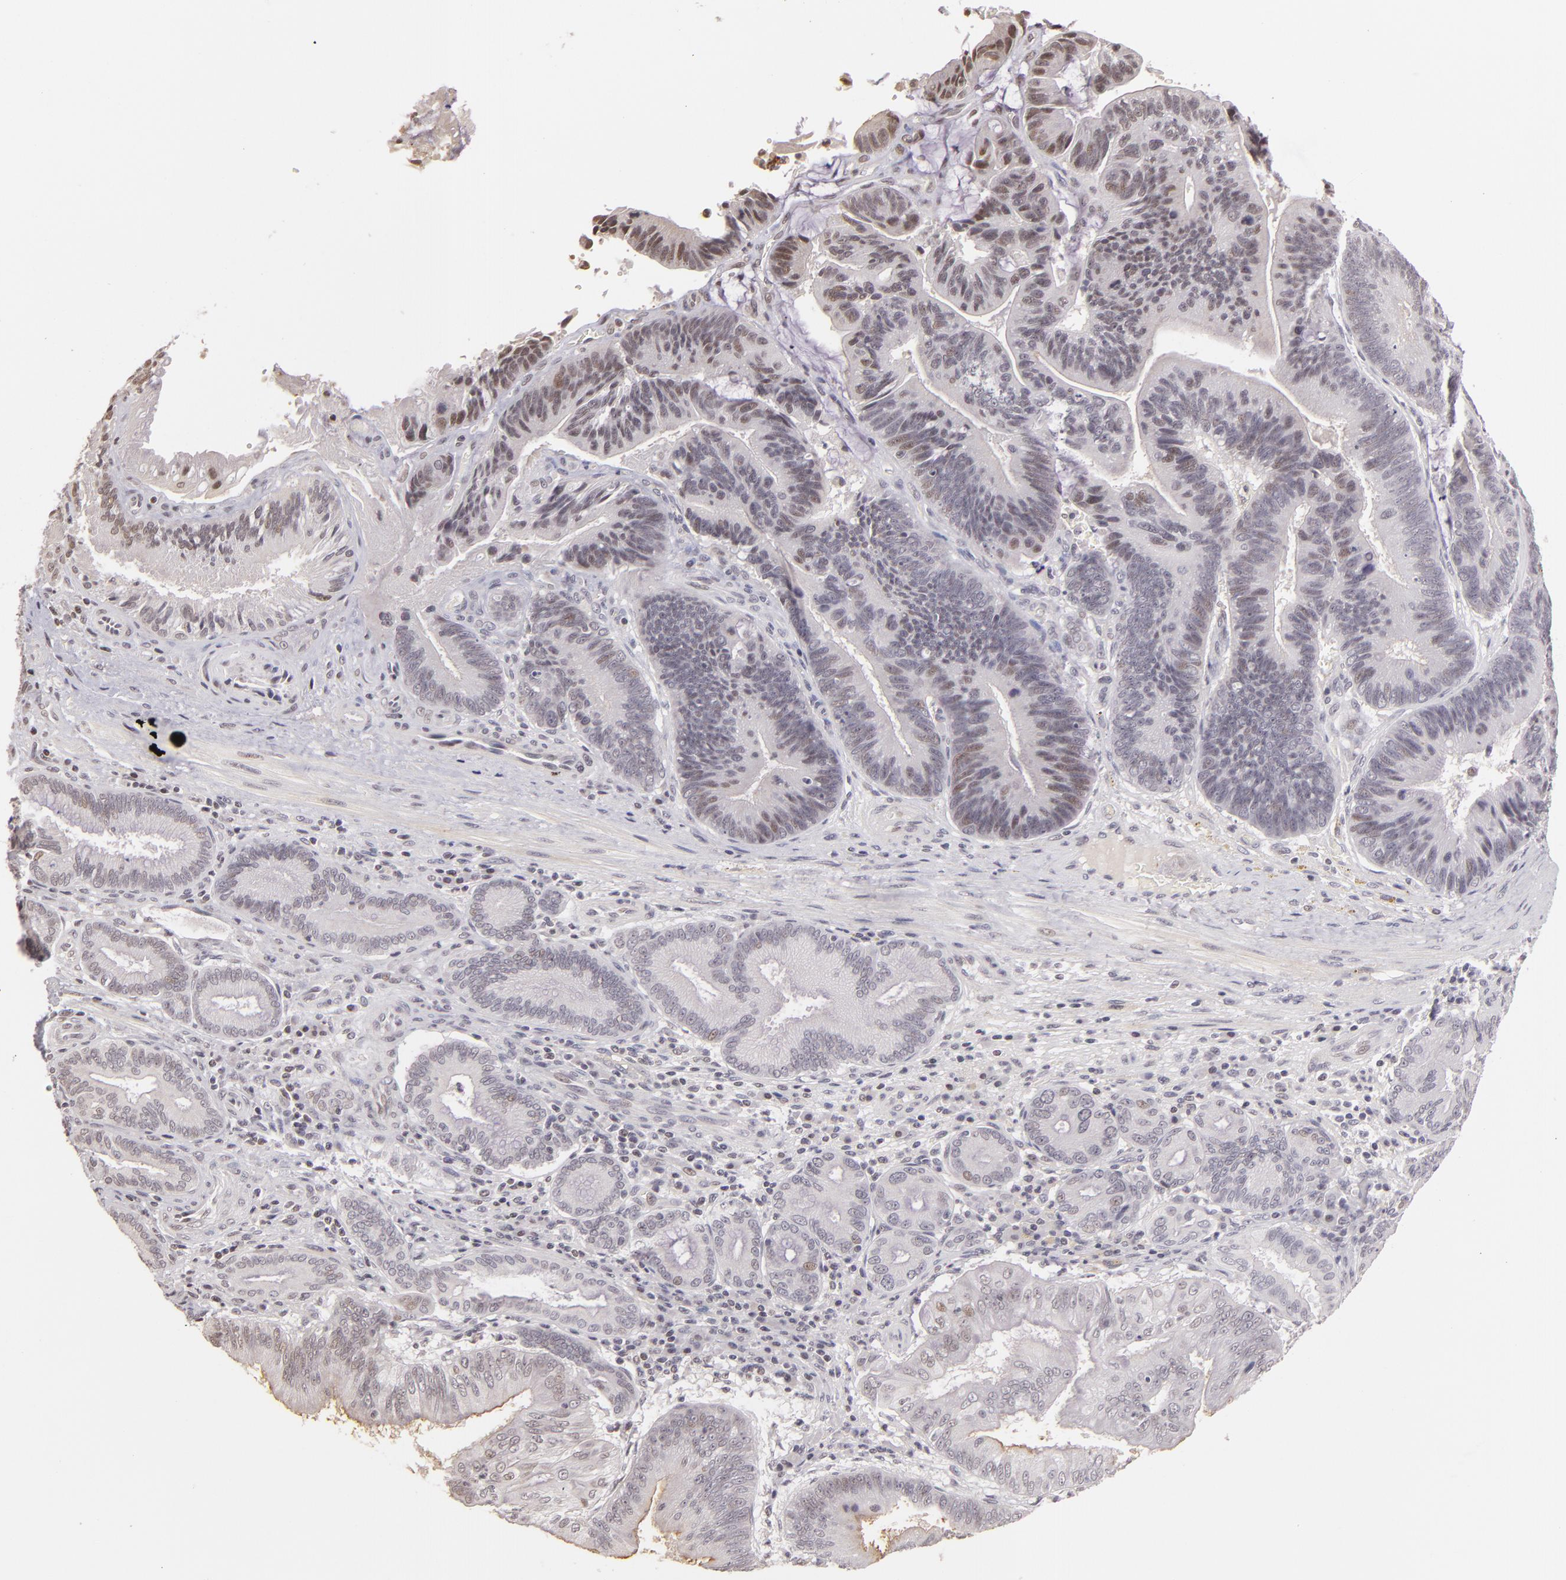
{"staining": {"intensity": "weak", "quantity": "<25%", "location": "nuclear"}, "tissue": "pancreatic cancer", "cell_type": "Tumor cells", "image_type": "cancer", "snomed": [{"axis": "morphology", "description": "Adenocarcinoma, NOS"}, {"axis": "topography", "description": "Pancreas"}], "caption": "Tumor cells show no significant expression in pancreatic adenocarcinoma. (Immunohistochemistry (ihc), brightfield microscopy, high magnification).", "gene": "RARB", "patient": {"sex": "male", "age": 82}}